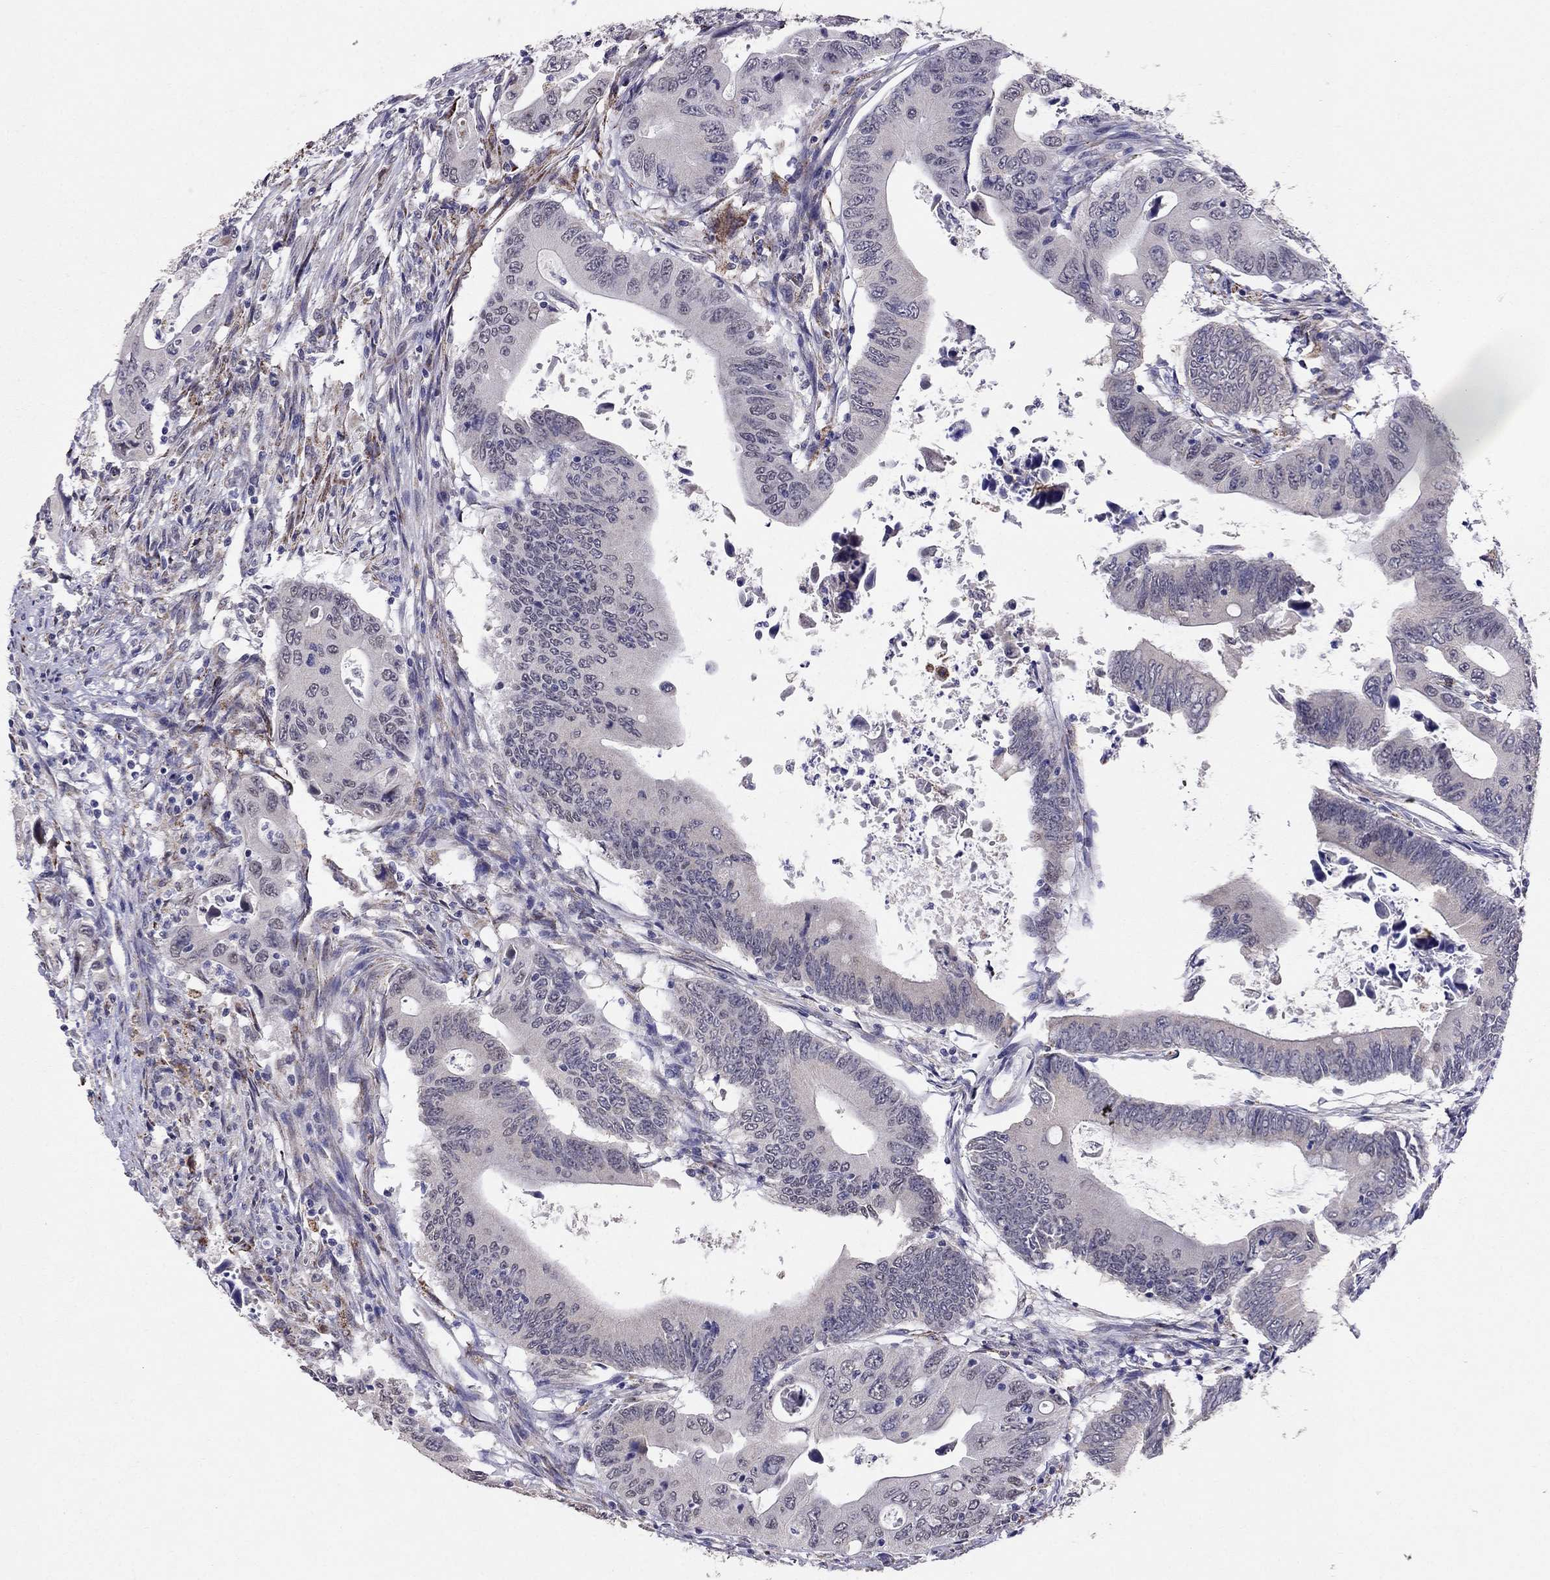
{"staining": {"intensity": "negative", "quantity": "none", "location": "none"}, "tissue": "colorectal cancer", "cell_type": "Tumor cells", "image_type": "cancer", "snomed": [{"axis": "morphology", "description": "Adenocarcinoma, NOS"}, {"axis": "topography", "description": "Colon"}], "caption": "Immunohistochemistry (IHC) image of neoplastic tissue: colorectal cancer stained with DAB (3,3'-diaminobenzidine) demonstrates no significant protein positivity in tumor cells.", "gene": "MYO3B", "patient": {"sex": "female", "age": 90}}